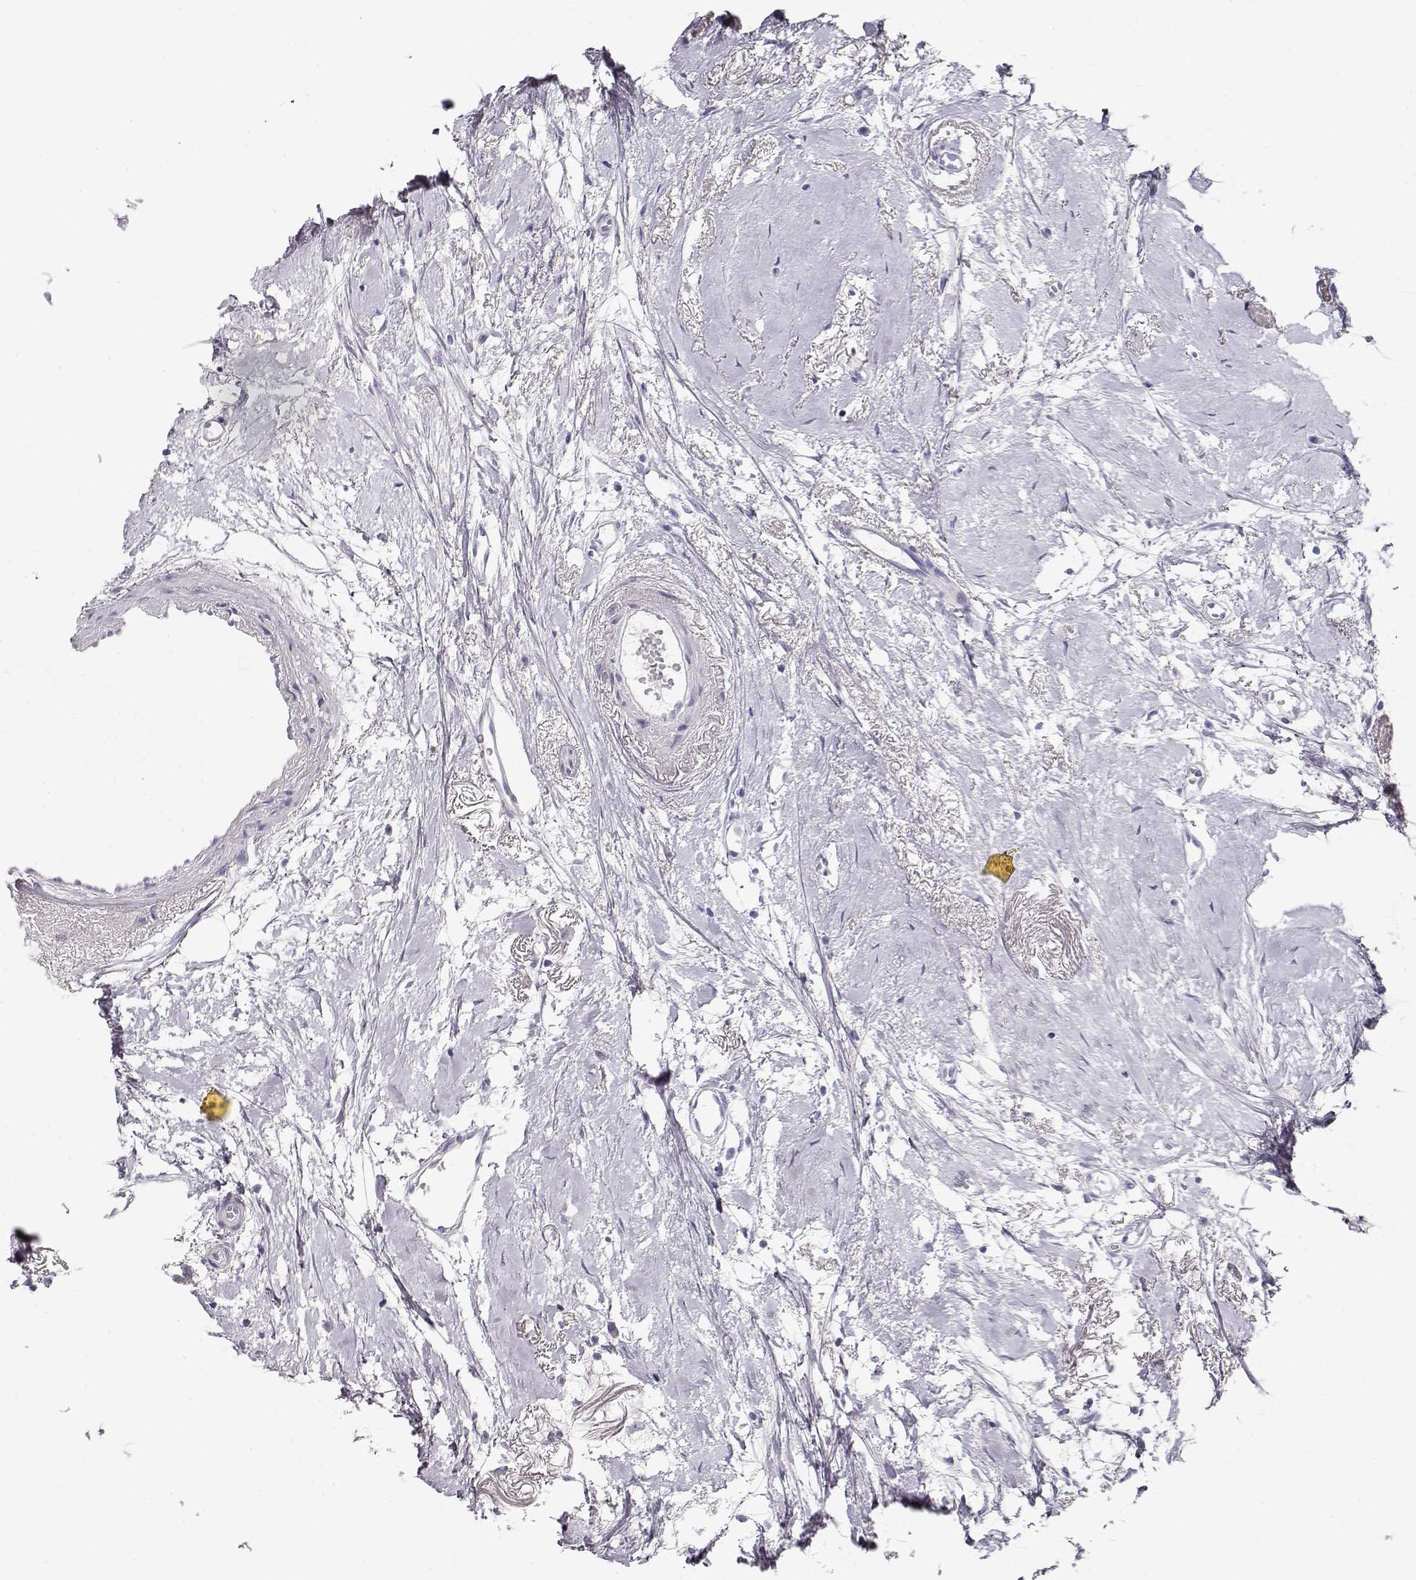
{"staining": {"intensity": "negative", "quantity": "none", "location": "none"}, "tissue": "breast cancer", "cell_type": "Tumor cells", "image_type": "cancer", "snomed": [{"axis": "morphology", "description": "Duct carcinoma"}, {"axis": "topography", "description": "Breast"}], "caption": "High magnification brightfield microscopy of invasive ductal carcinoma (breast) stained with DAB (3,3'-diaminobenzidine) (brown) and counterstained with hematoxylin (blue): tumor cells show no significant positivity.", "gene": "MAGEC1", "patient": {"sex": "female", "age": 40}}